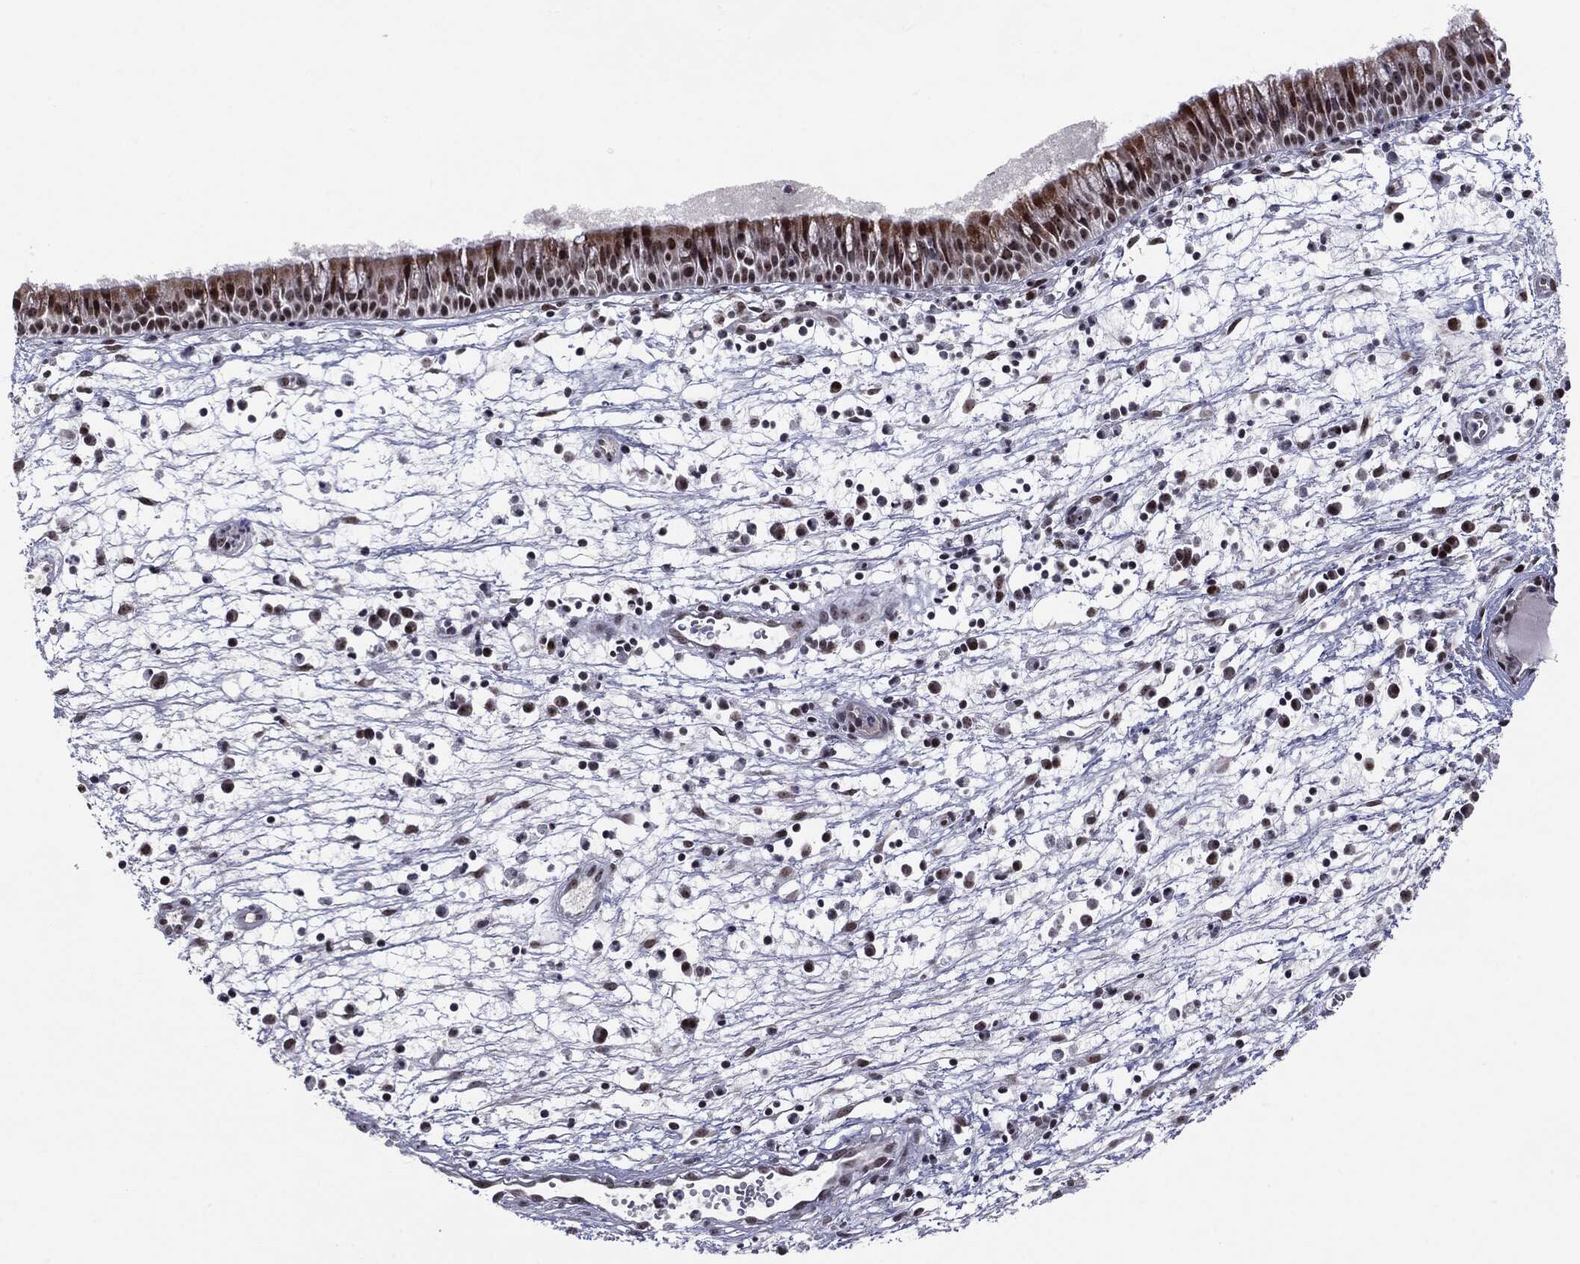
{"staining": {"intensity": "moderate", "quantity": ">75%", "location": "cytoplasmic/membranous,nuclear"}, "tissue": "nasopharynx", "cell_type": "Respiratory epithelial cells", "image_type": "normal", "snomed": [{"axis": "morphology", "description": "Normal tissue, NOS"}, {"axis": "topography", "description": "Nasopharynx"}], "caption": "Immunohistochemistry (IHC) of normal human nasopharynx shows medium levels of moderate cytoplasmic/membranous,nuclear staining in about >75% of respiratory epithelial cells.", "gene": "MDC1", "patient": {"sex": "male", "age": 58}}